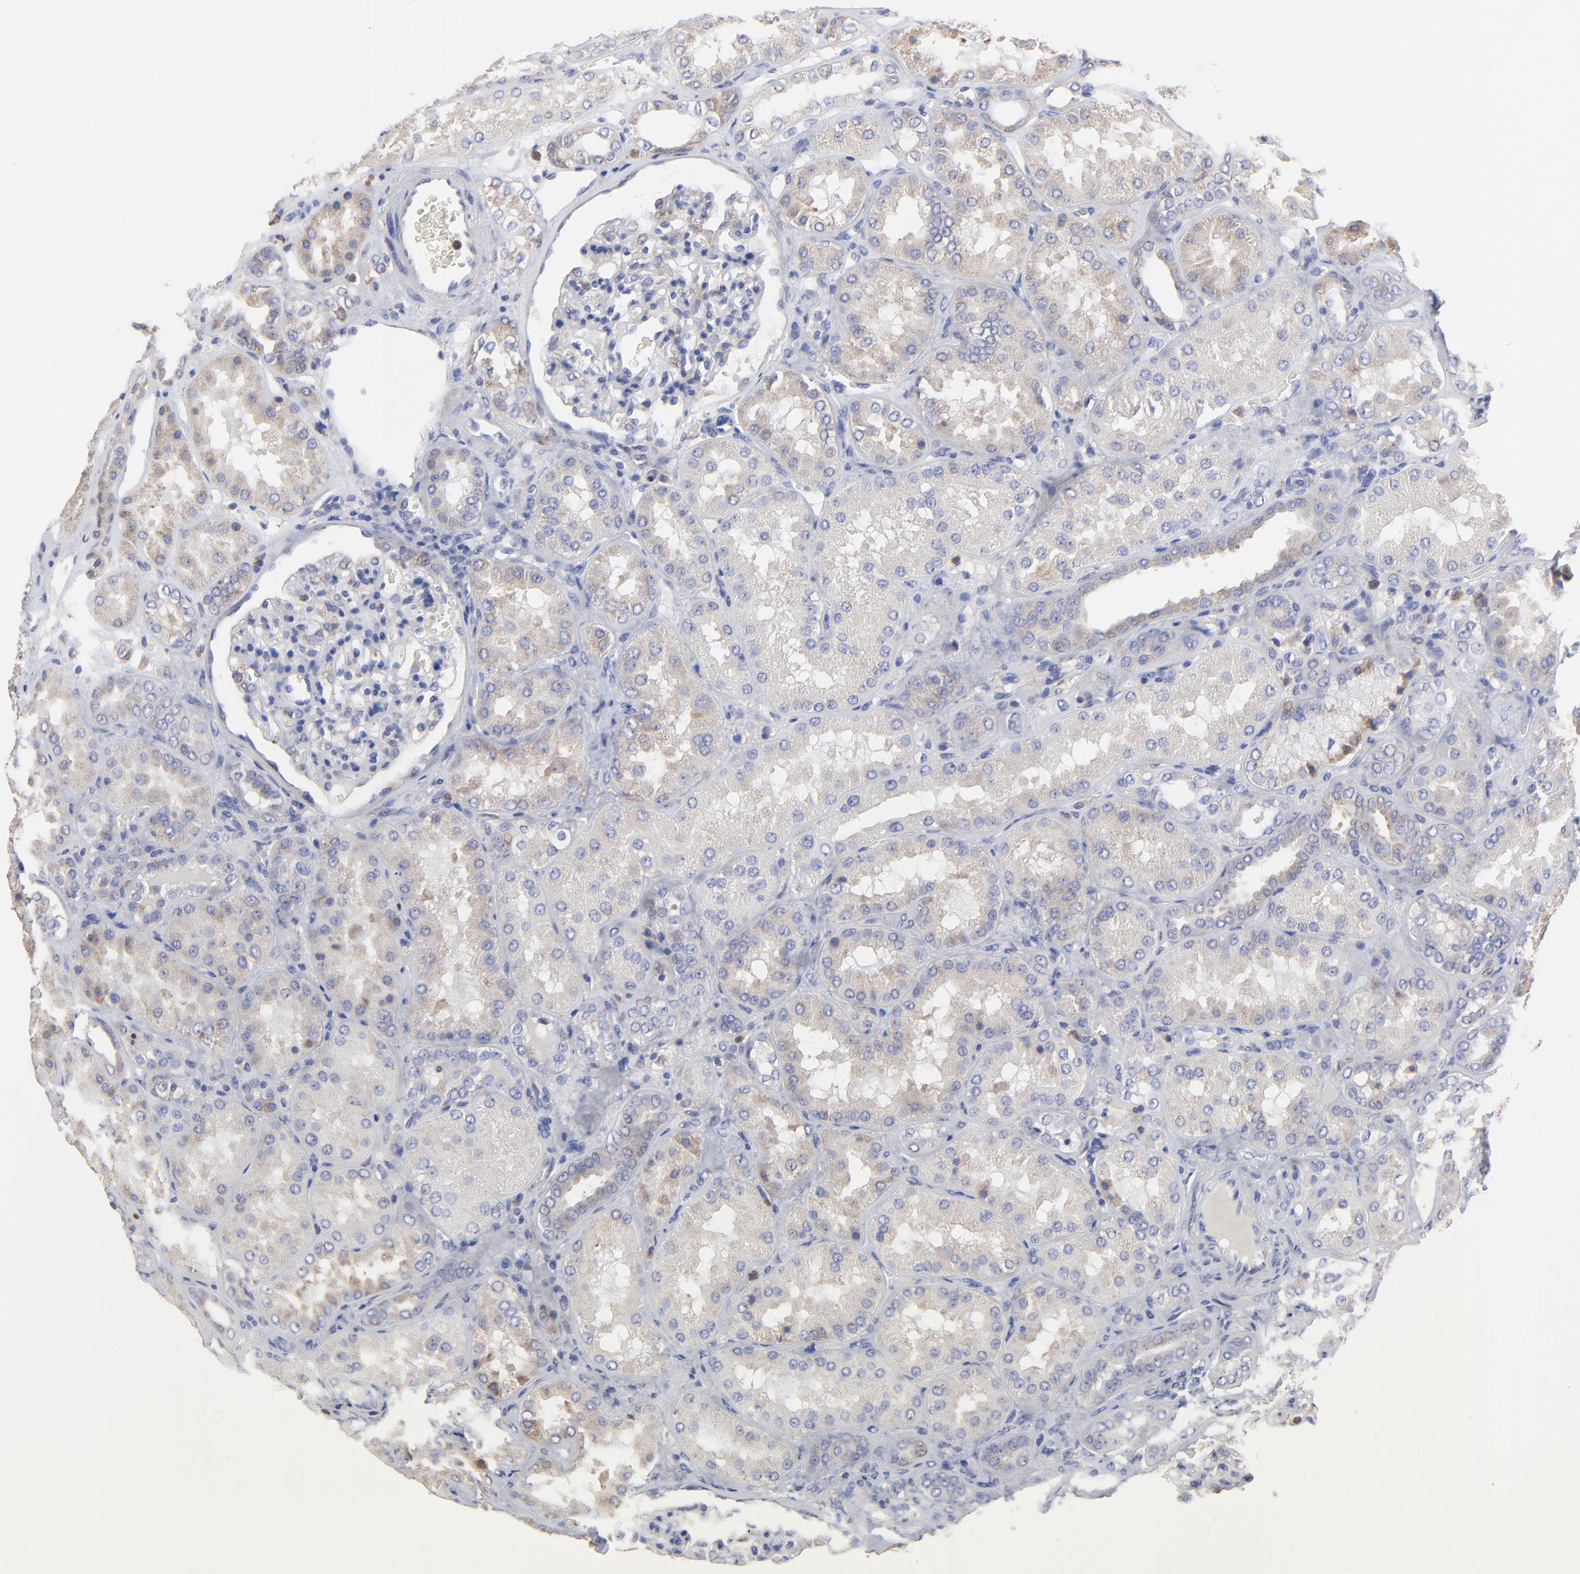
{"staining": {"intensity": "negative", "quantity": "none", "location": "none"}, "tissue": "kidney", "cell_type": "Cells in glomeruli", "image_type": "normal", "snomed": [{"axis": "morphology", "description": "Normal tissue, NOS"}, {"axis": "topography", "description": "Kidney"}], "caption": "An image of kidney stained for a protein exhibits no brown staining in cells in glomeruli.", "gene": "PPFIBP2", "patient": {"sex": "female", "age": 56}}